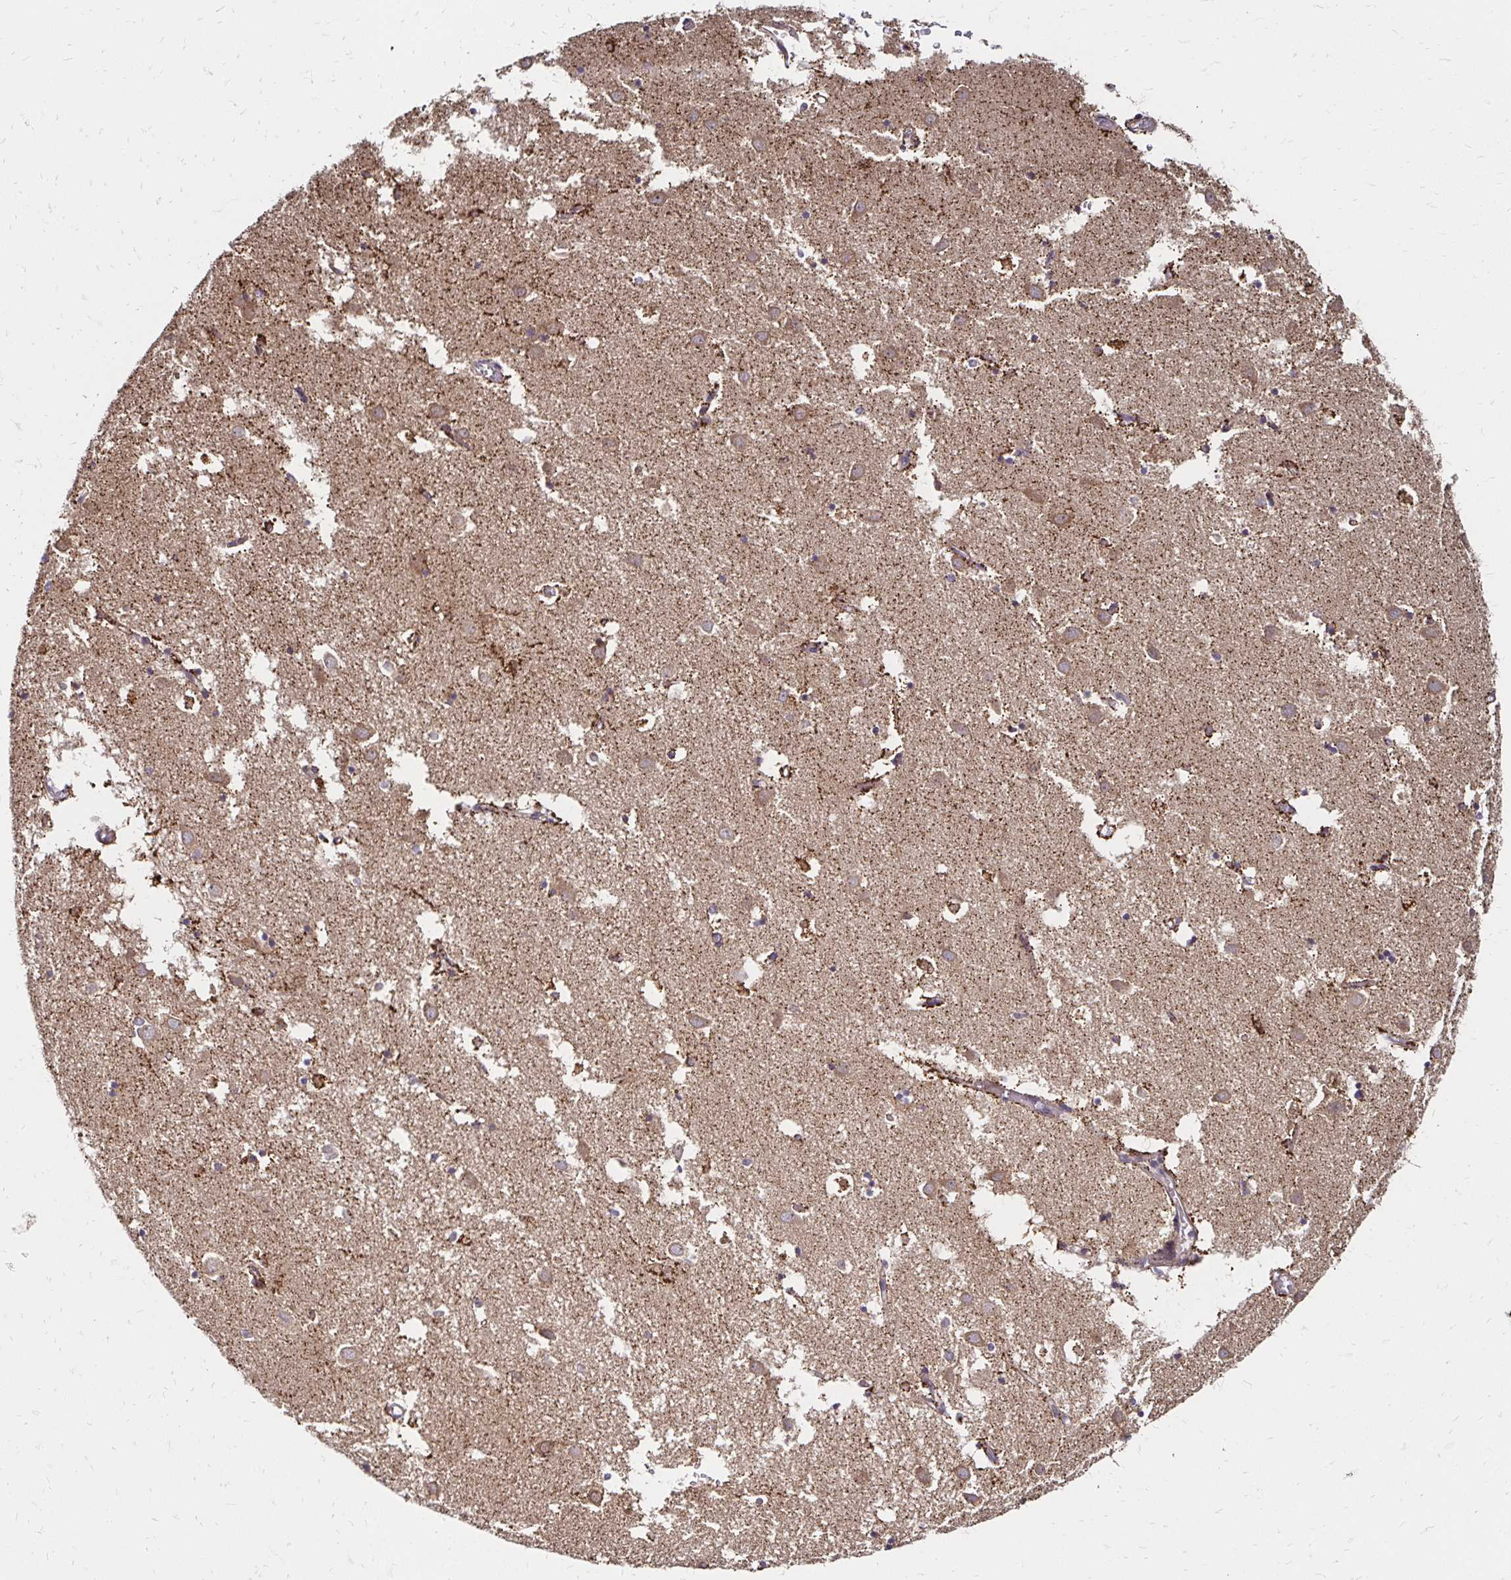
{"staining": {"intensity": "negative", "quantity": "none", "location": "none"}, "tissue": "caudate", "cell_type": "Glial cells", "image_type": "normal", "snomed": [{"axis": "morphology", "description": "Normal tissue, NOS"}, {"axis": "topography", "description": "Lateral ventricle wall"}], "caption": "DAB immunohistochemical staining of normal caudate exhibits no significant expression in glial cells.", "gene": "ZW10", "patient": {"sex": "male", "age": 70}}